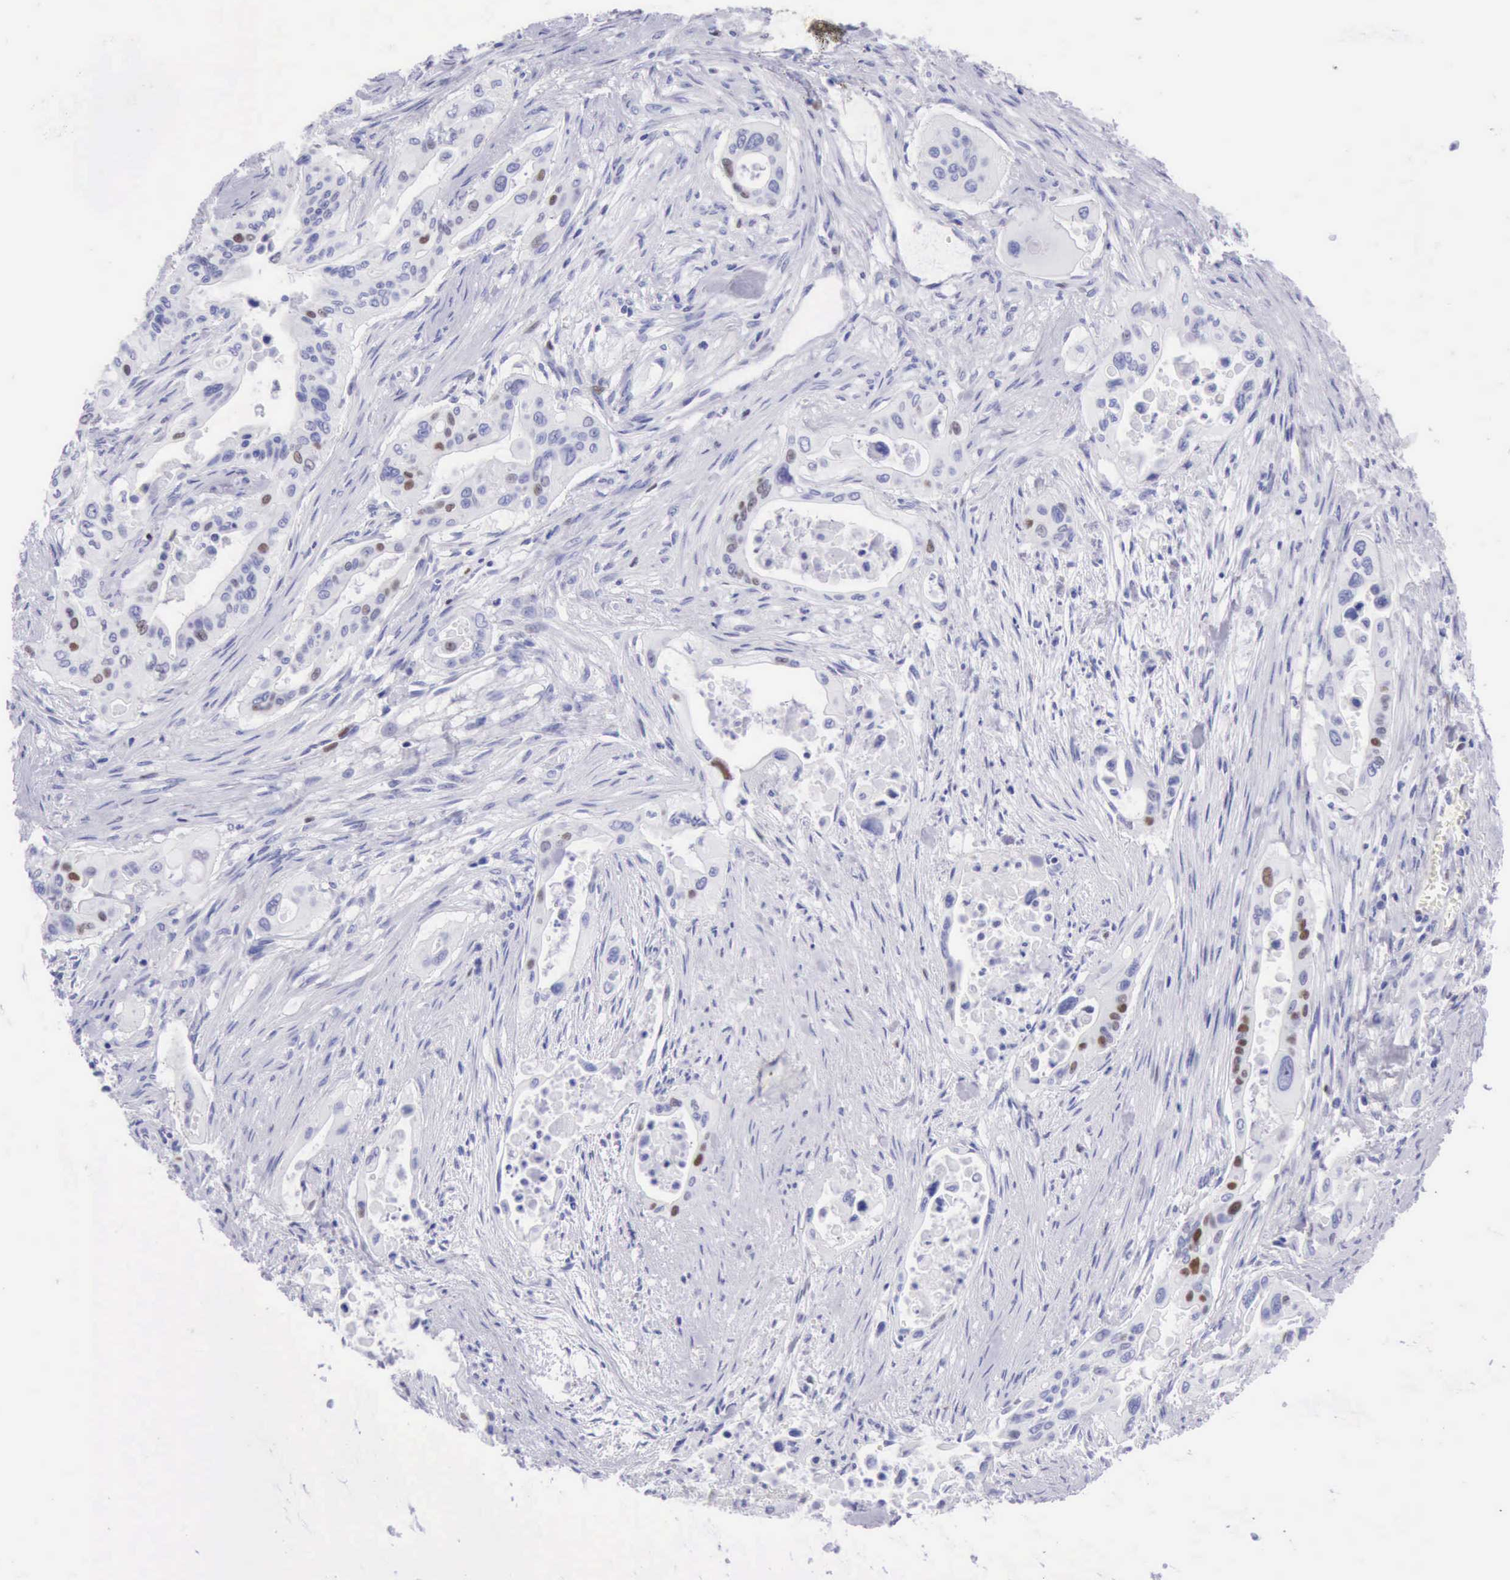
{"staining": {"intensity": "moderate", "quantity": "<25%", "location": "nuclear"}, "tissue": "pancreatic cancer", "cell_type": "Tumor cells", "image_type": "cancer", "snomed": [{"axis": "morphology", "description": "Adenocarcinoma, NOS"}, {"axis": "topography", "description": "Pancreas"}], "caption": "Pancreatic cancer (adenocarcinoma) stained with DAB (3,3'-diaminobenzidine) IHC shows low levels of moderate nuclear staining in approximately <25% of tumor cells.", "gene": "MCM2", "patient": {"sex": "male", "age": 77}}